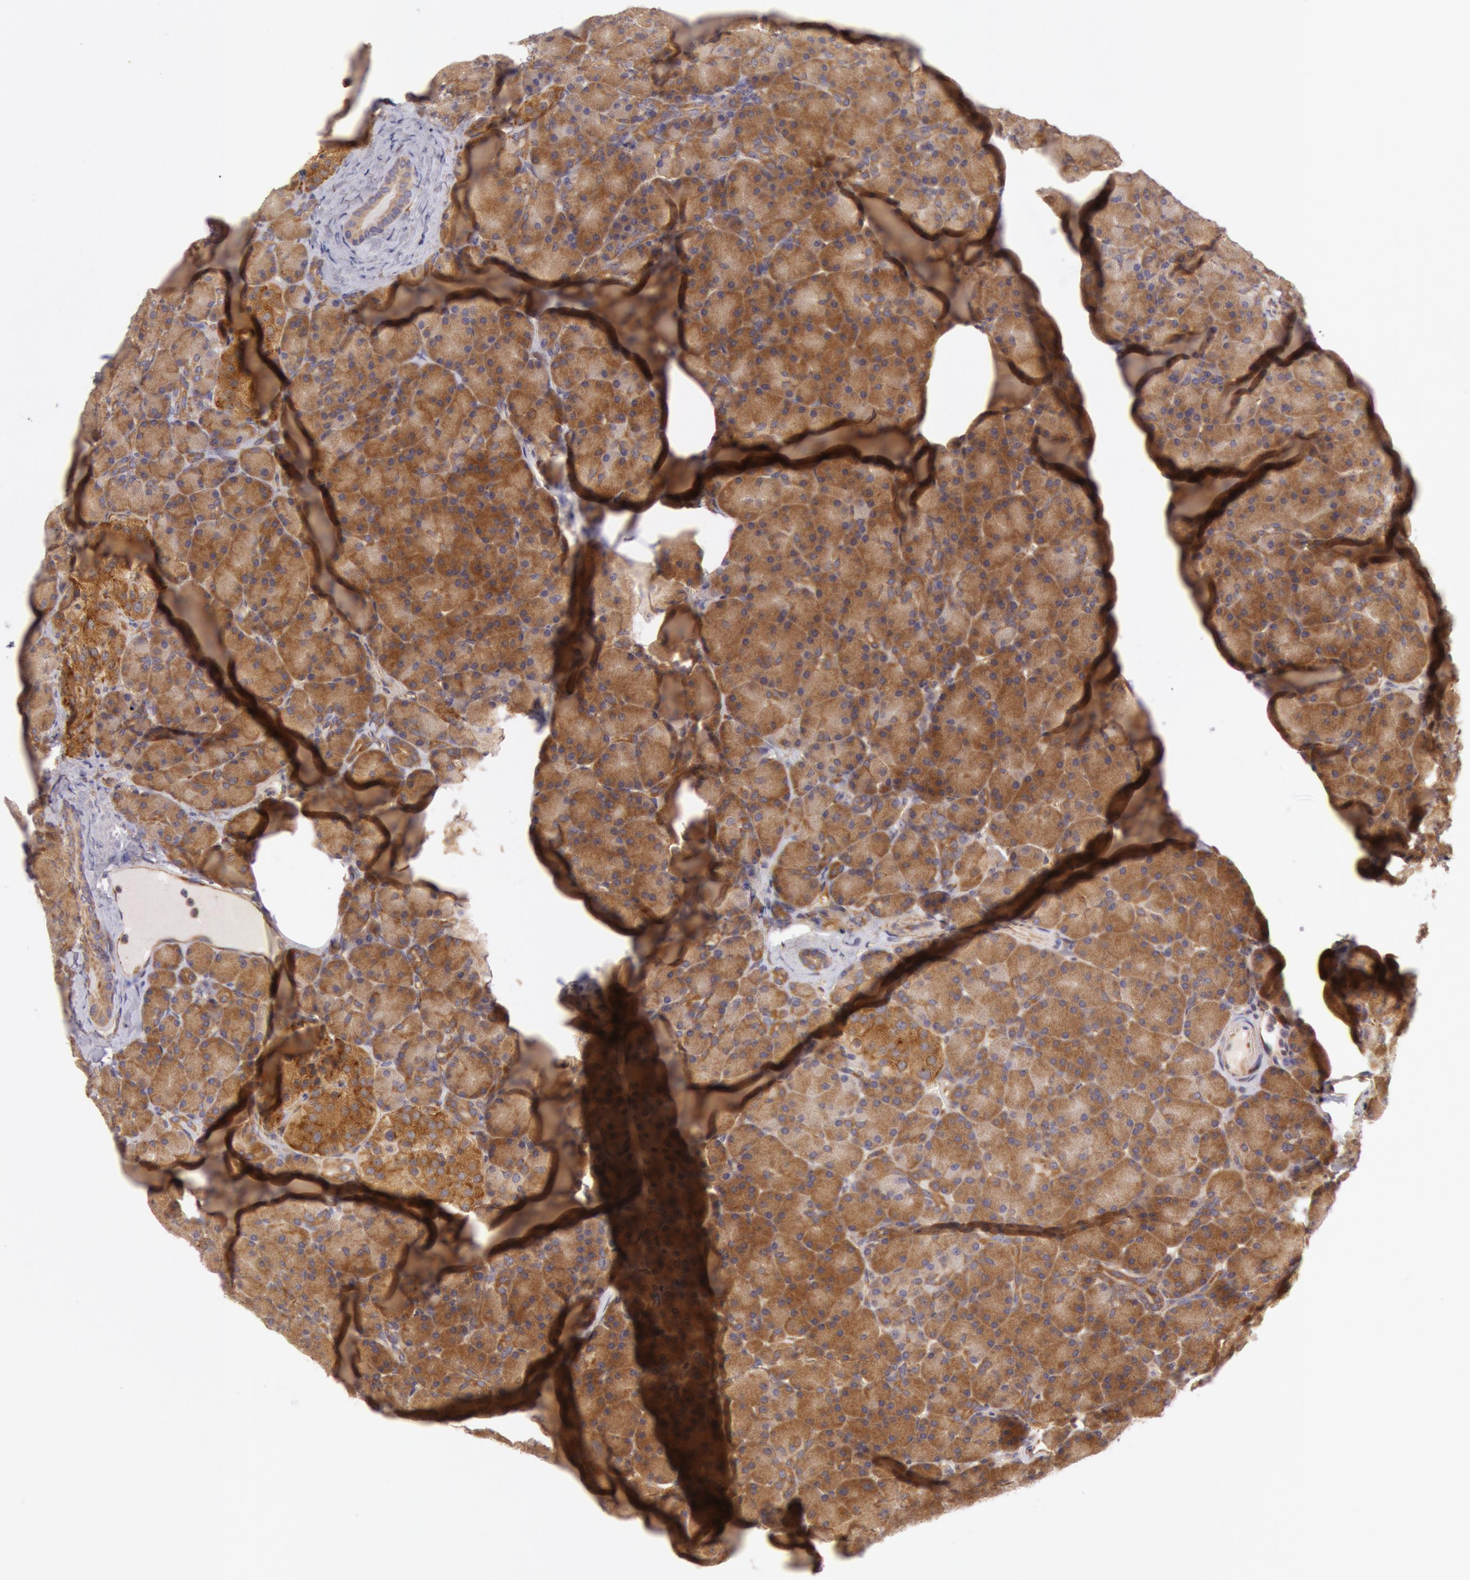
{"staining": {"intensity": "moderate", "quantity": ">75%", "location": "cytoplasmic/membranous"}, "tissue": "pancreas", "cell_type": "Exocrine glandular cells", "image_type": "normal", "snomed": [{"axis": "morphology", "description": "Normal tissue, NOS"}, {"axis": "topography", "description": "Pancreas"}], "caption": "This histopathology image reveals IHC staining of benign human pancreas, with medium moderate cytoplasmic/membranous staining in about >75% of exocrine glandular cells.", "gene": "CHUK", "patient": {"sex": "female", "age": 43}}